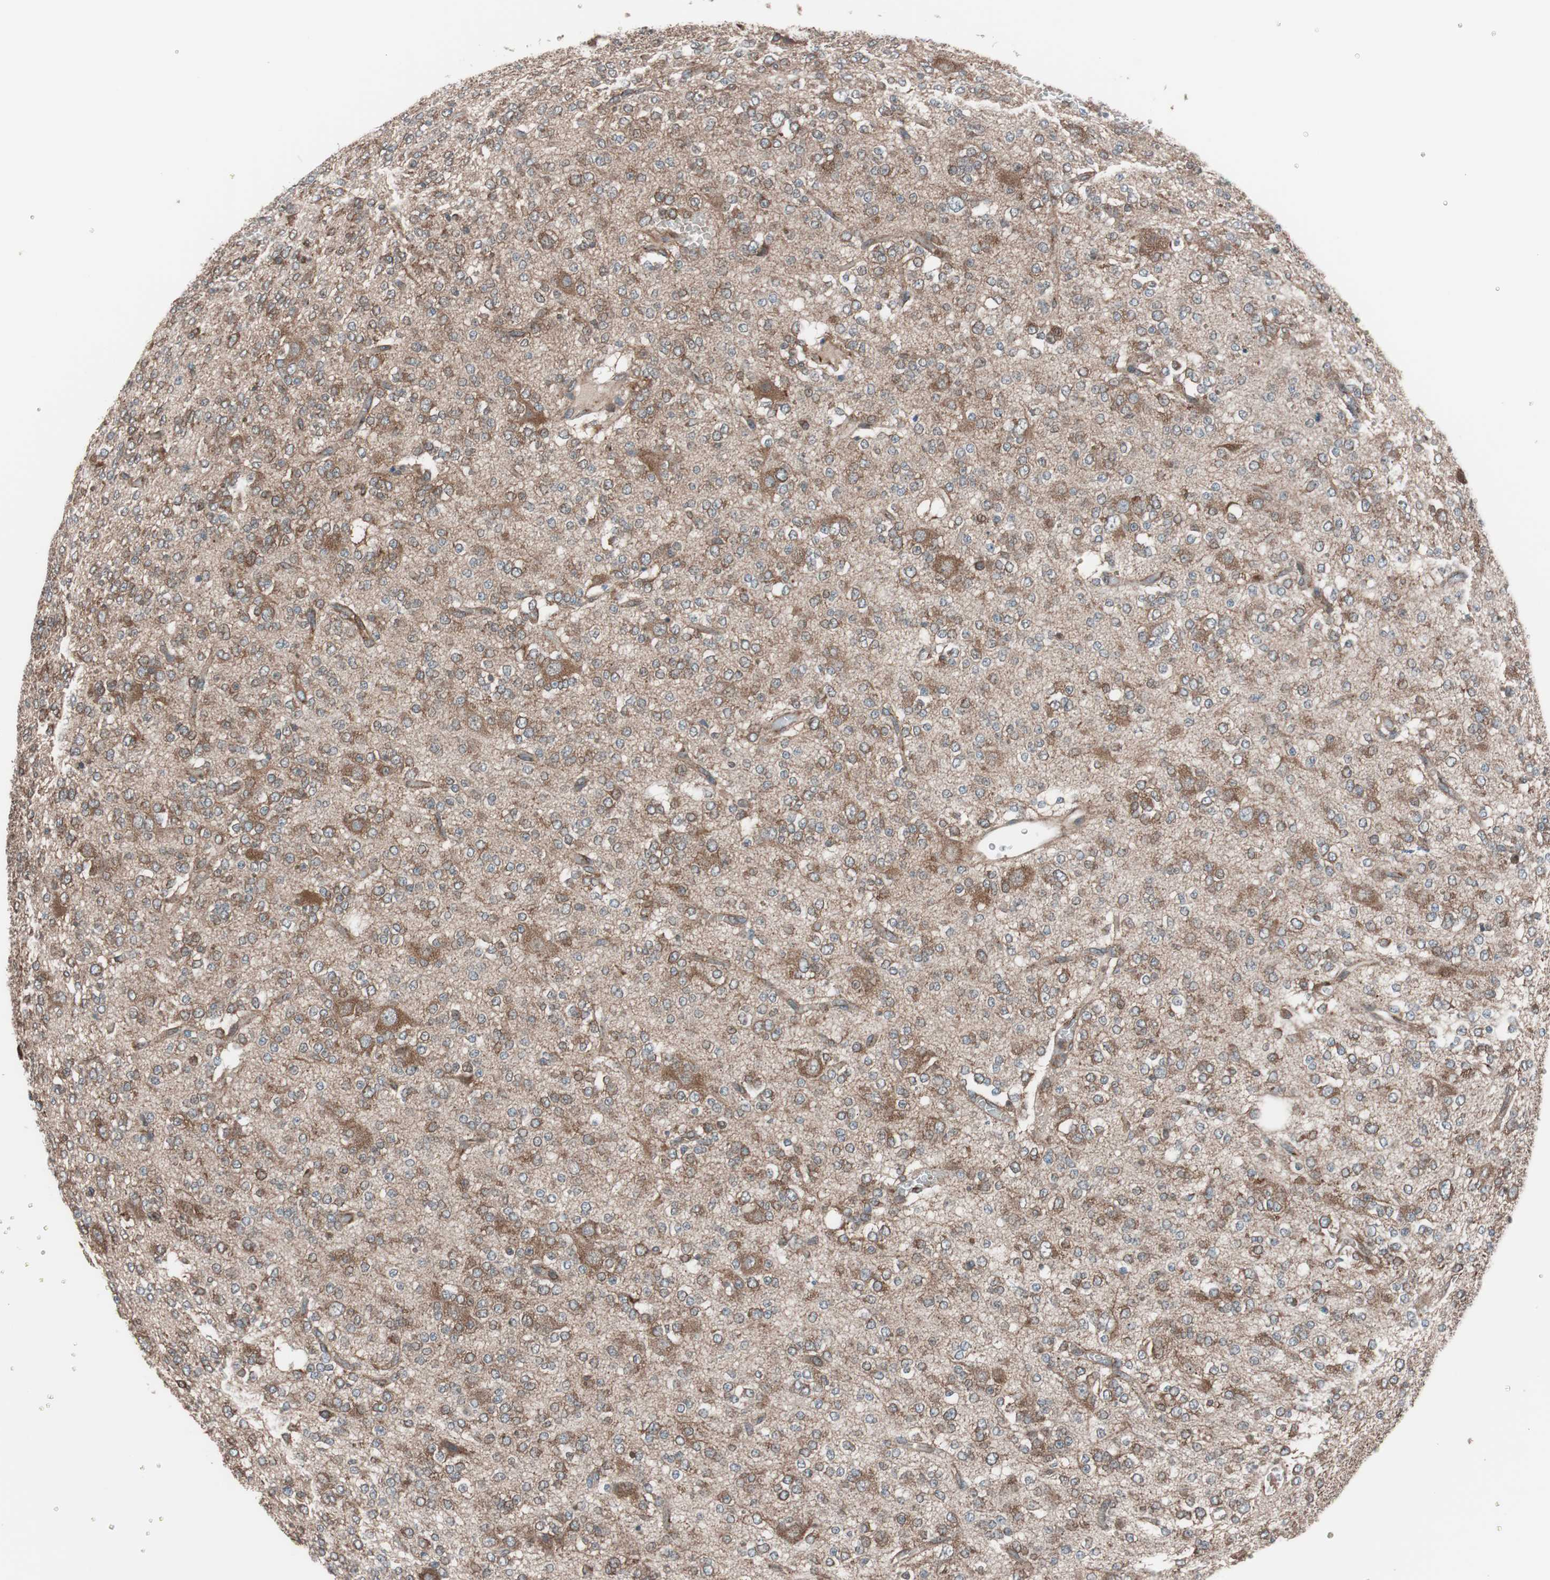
{"staining": {"intensity": "moderate", "quantity": "25%-75%", "location": "cytoplasmic/membranous"}, "tissue": "glioma", "cell_type": "Tumor cells", "image_type": "cancer", "snomed": [{"axis": "morphology", "description": "Glioma, malignant, Low grade"}, {"axis": "topography", "description": "Brain"}], "caption": "Brown immunohistochemical staining in human glioma reveals moderate cytoplasmic/membranous staining in approximately 25%-75% of tumor cells.", "gene": "SEC31A", "patient": {"sex": "male", "age": 38}}